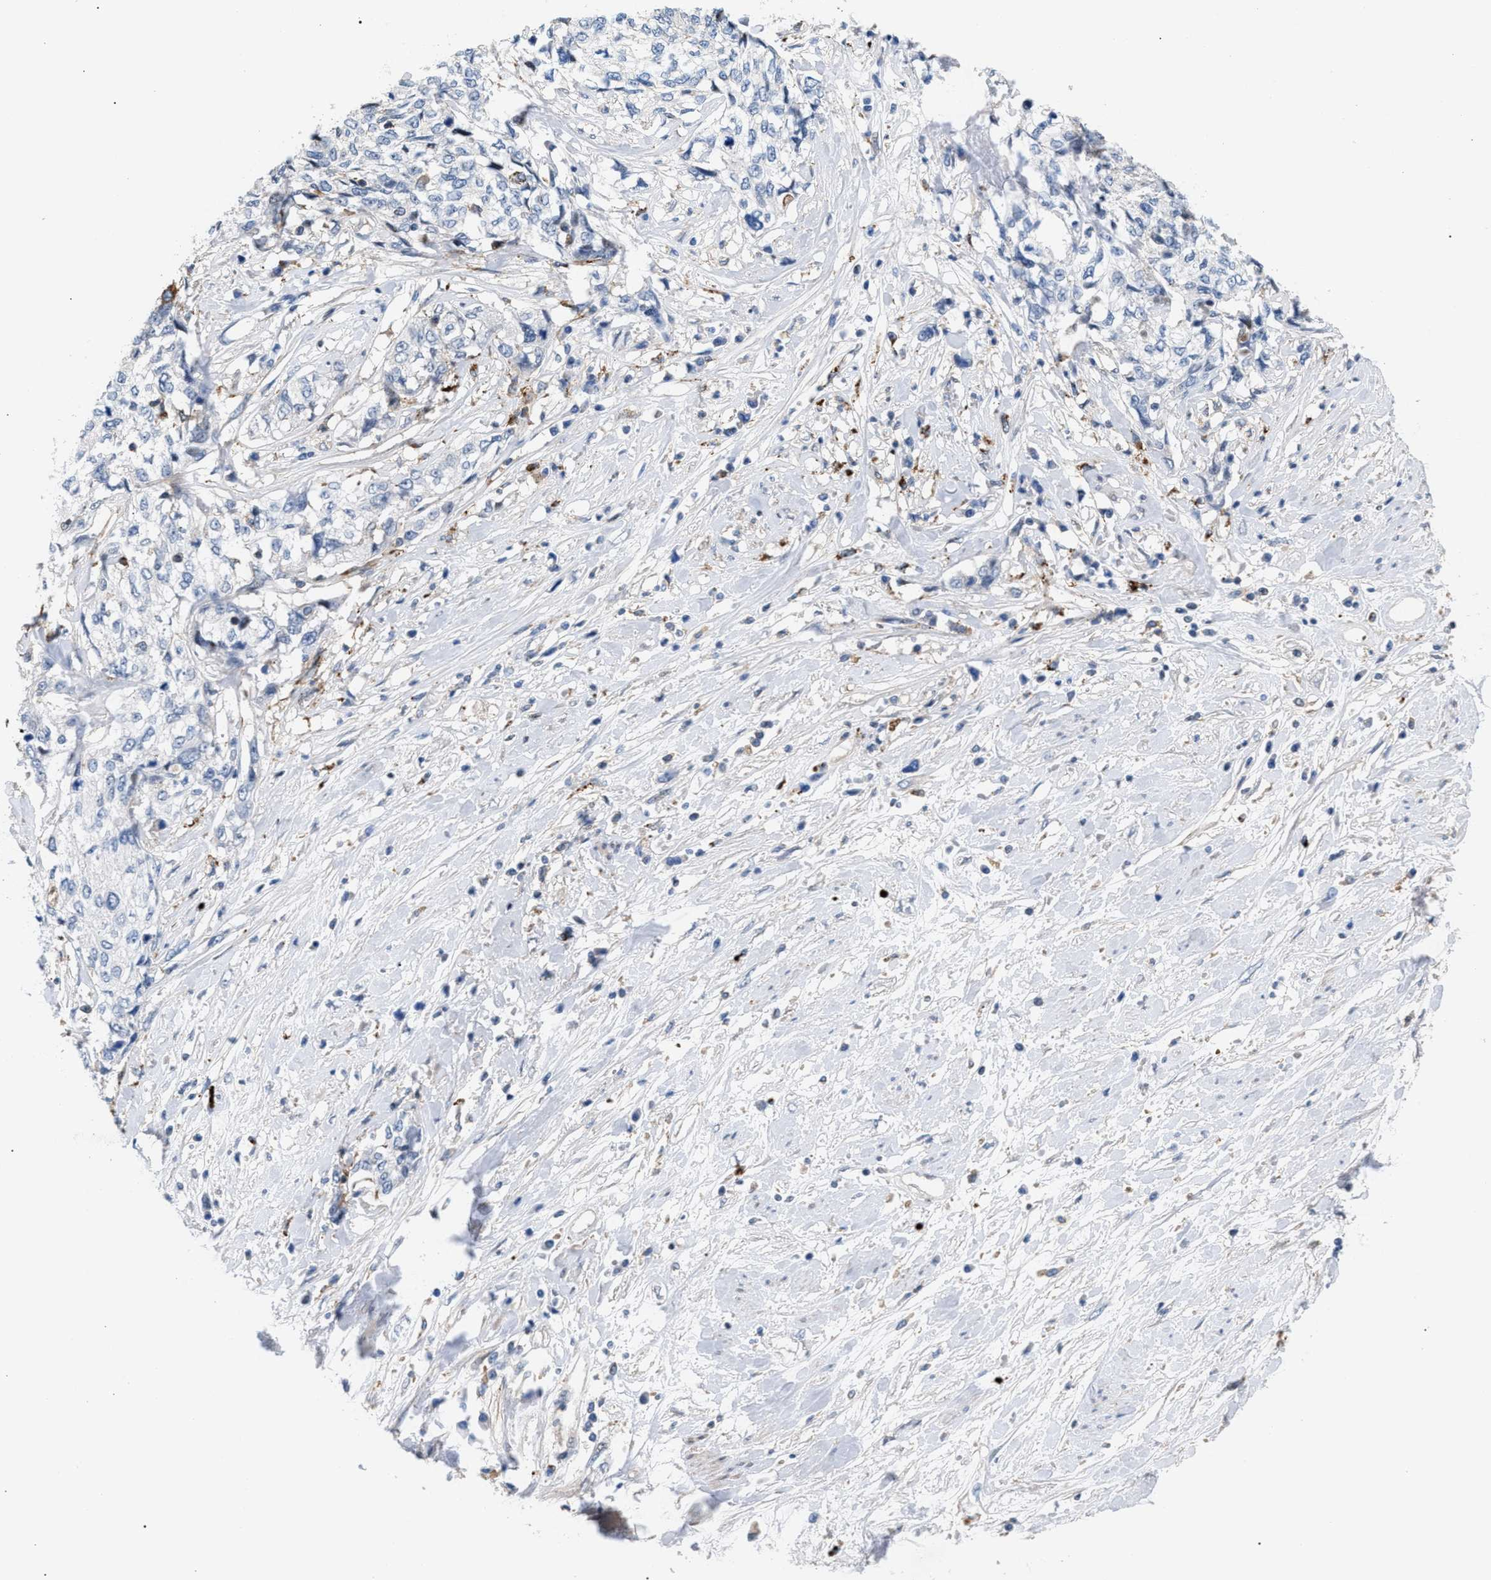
{"staining": {"intensity": "negative", "quantity": "none", "location": "none"}, "tissue": "cervical cancer", "cell_type": "Tumor cells", "image_type": "cancer", "snomed": [{"axis": "morphology", "description": "Squamous cell carcinoma, NOS"}, {"axis": "topography", "description": "Cervix"}], "caption": "IHC of cervical squamous cell carcinoma displays no staining in tumor cells.", "gene": "MBTD1", "patient": {"sex": "female", "age": 57}}